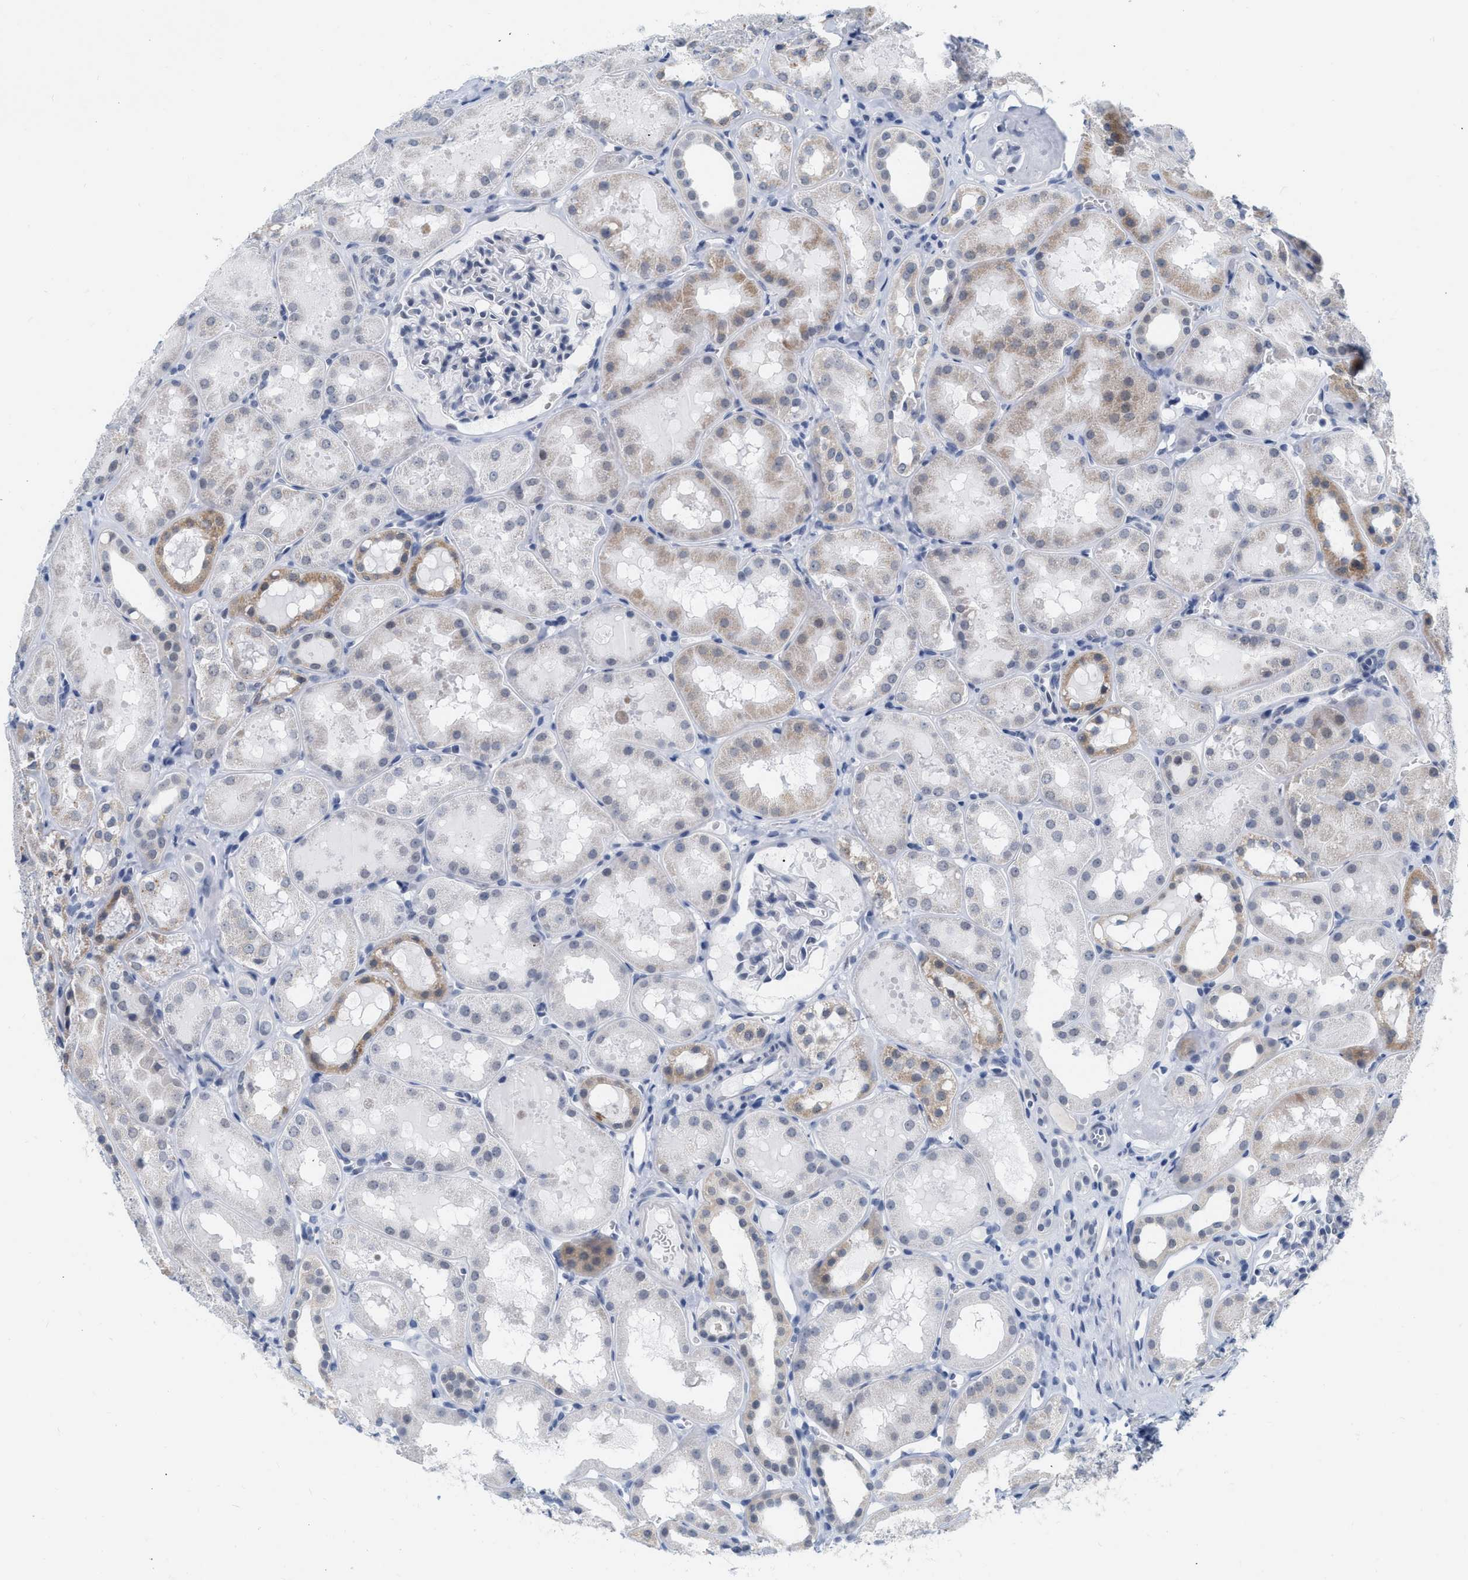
{"staining": {"intensity": "negative", "quantity": "none", "location": "none"}, "tissue": "kidney", "cell_type": "Cells in glomeruli", "image_type": "normal", "snomed": [{"axis": "morphology", "description": "Normal tissue, NOS"}, {"axis": "topography", "description": "Kidney"}, {"axis": "topography", "description": "Urinary bladder"}], "caption": "Micrograph shows no protein positivity in cells in glomeruli of normal kidney. (DAB immunohistochemistry (IHC), high magnification).", "gene": "XIRP1", "patient": {"sex": "male", "age": 16}}